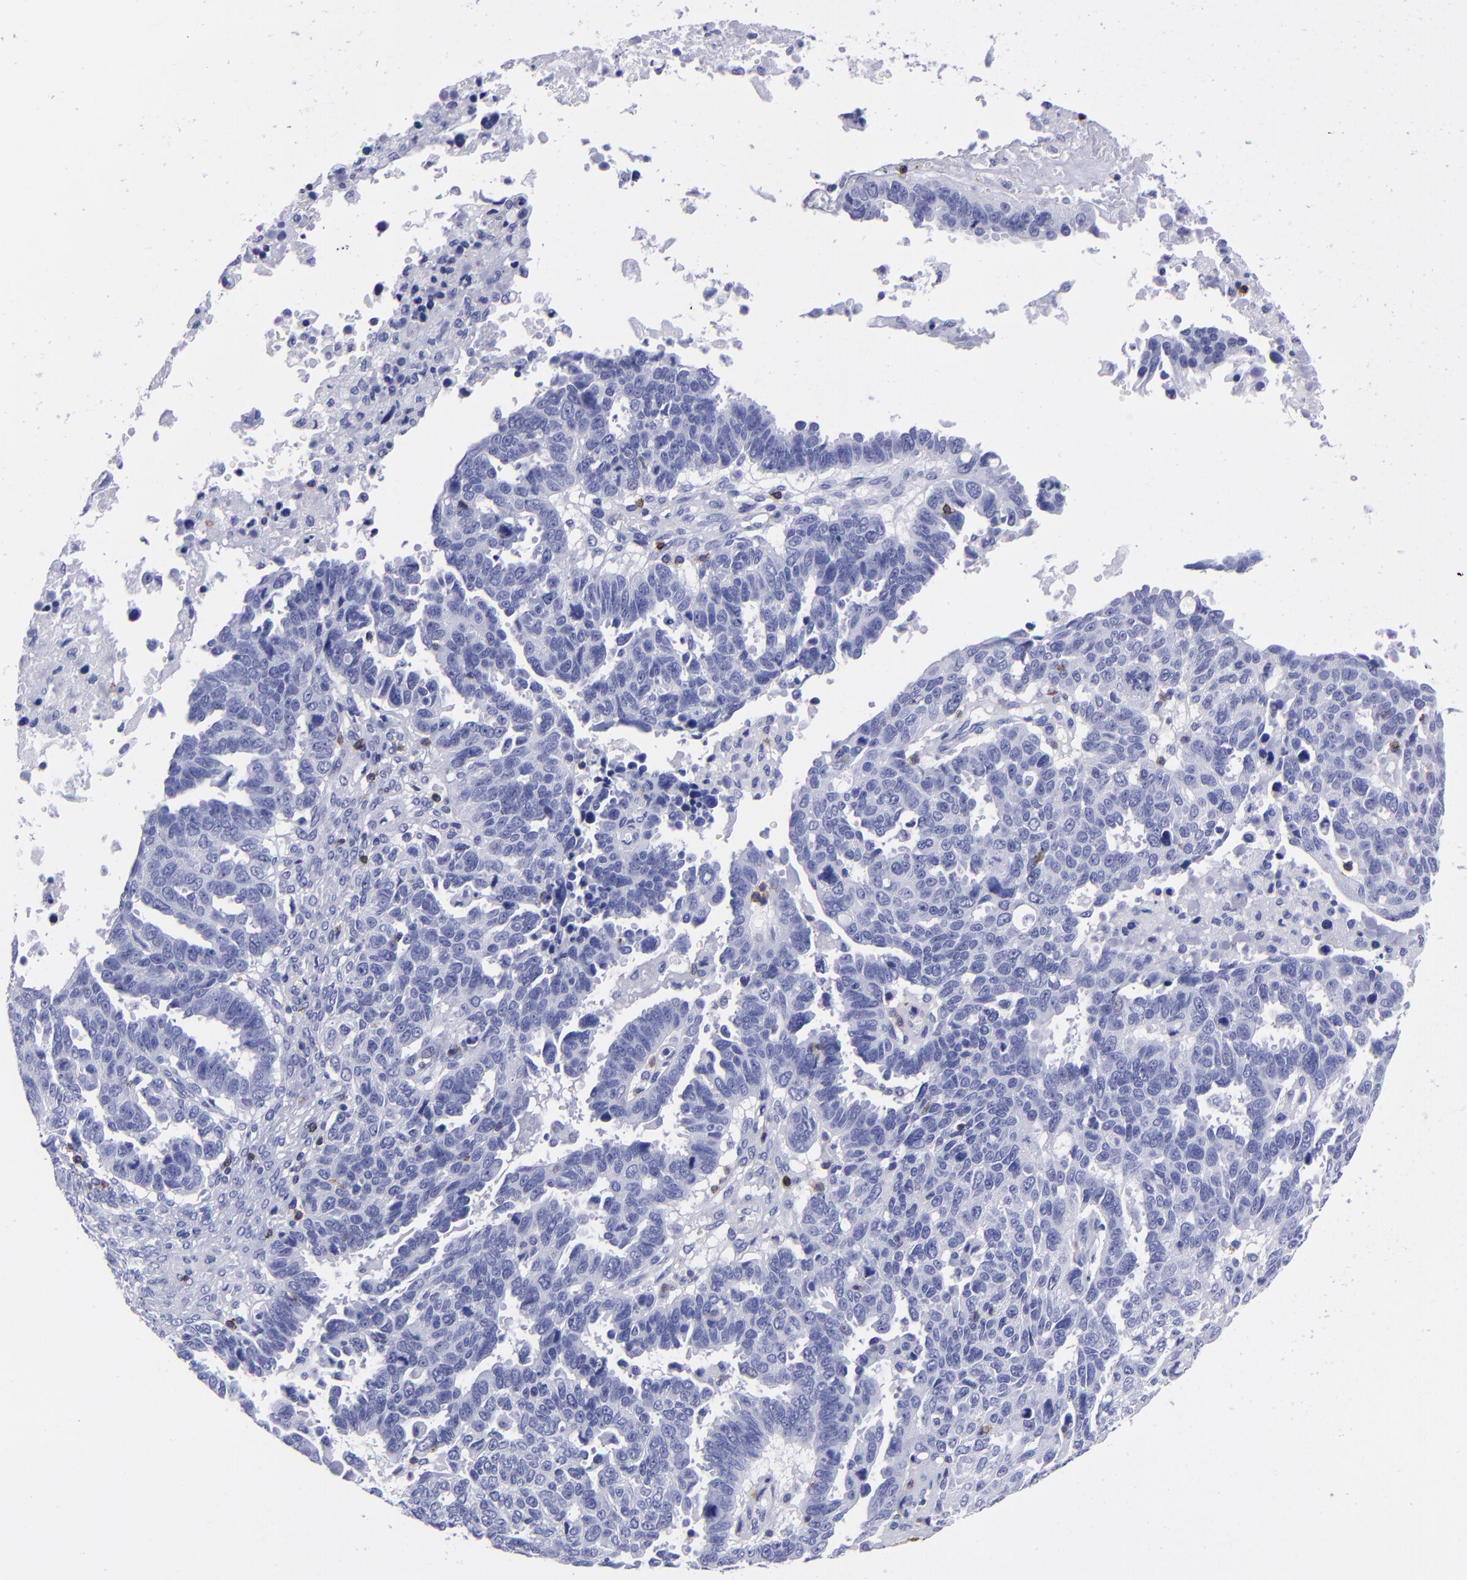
{"staining": {"intensity": "negative", "quantity": "none", "location": "none"}, "tissue": "ovarian cancer", "cell_type": "Tumor cells", "image_type": "cancer", "snomed": [{"axis": "morphology", "description": "Carcinoma, endometroid"}, {"axis": "morphology", "description": "Cystadenocarcinoma, serous, NOS"}, {"axis": "topography", "description": "Ovary"}], "caption": "An image of ovarian cancer stained for a protein reveals no brown staining in tumor cells.", "gene": "CD6", "patient": {"sex": "female", "age": 45}}